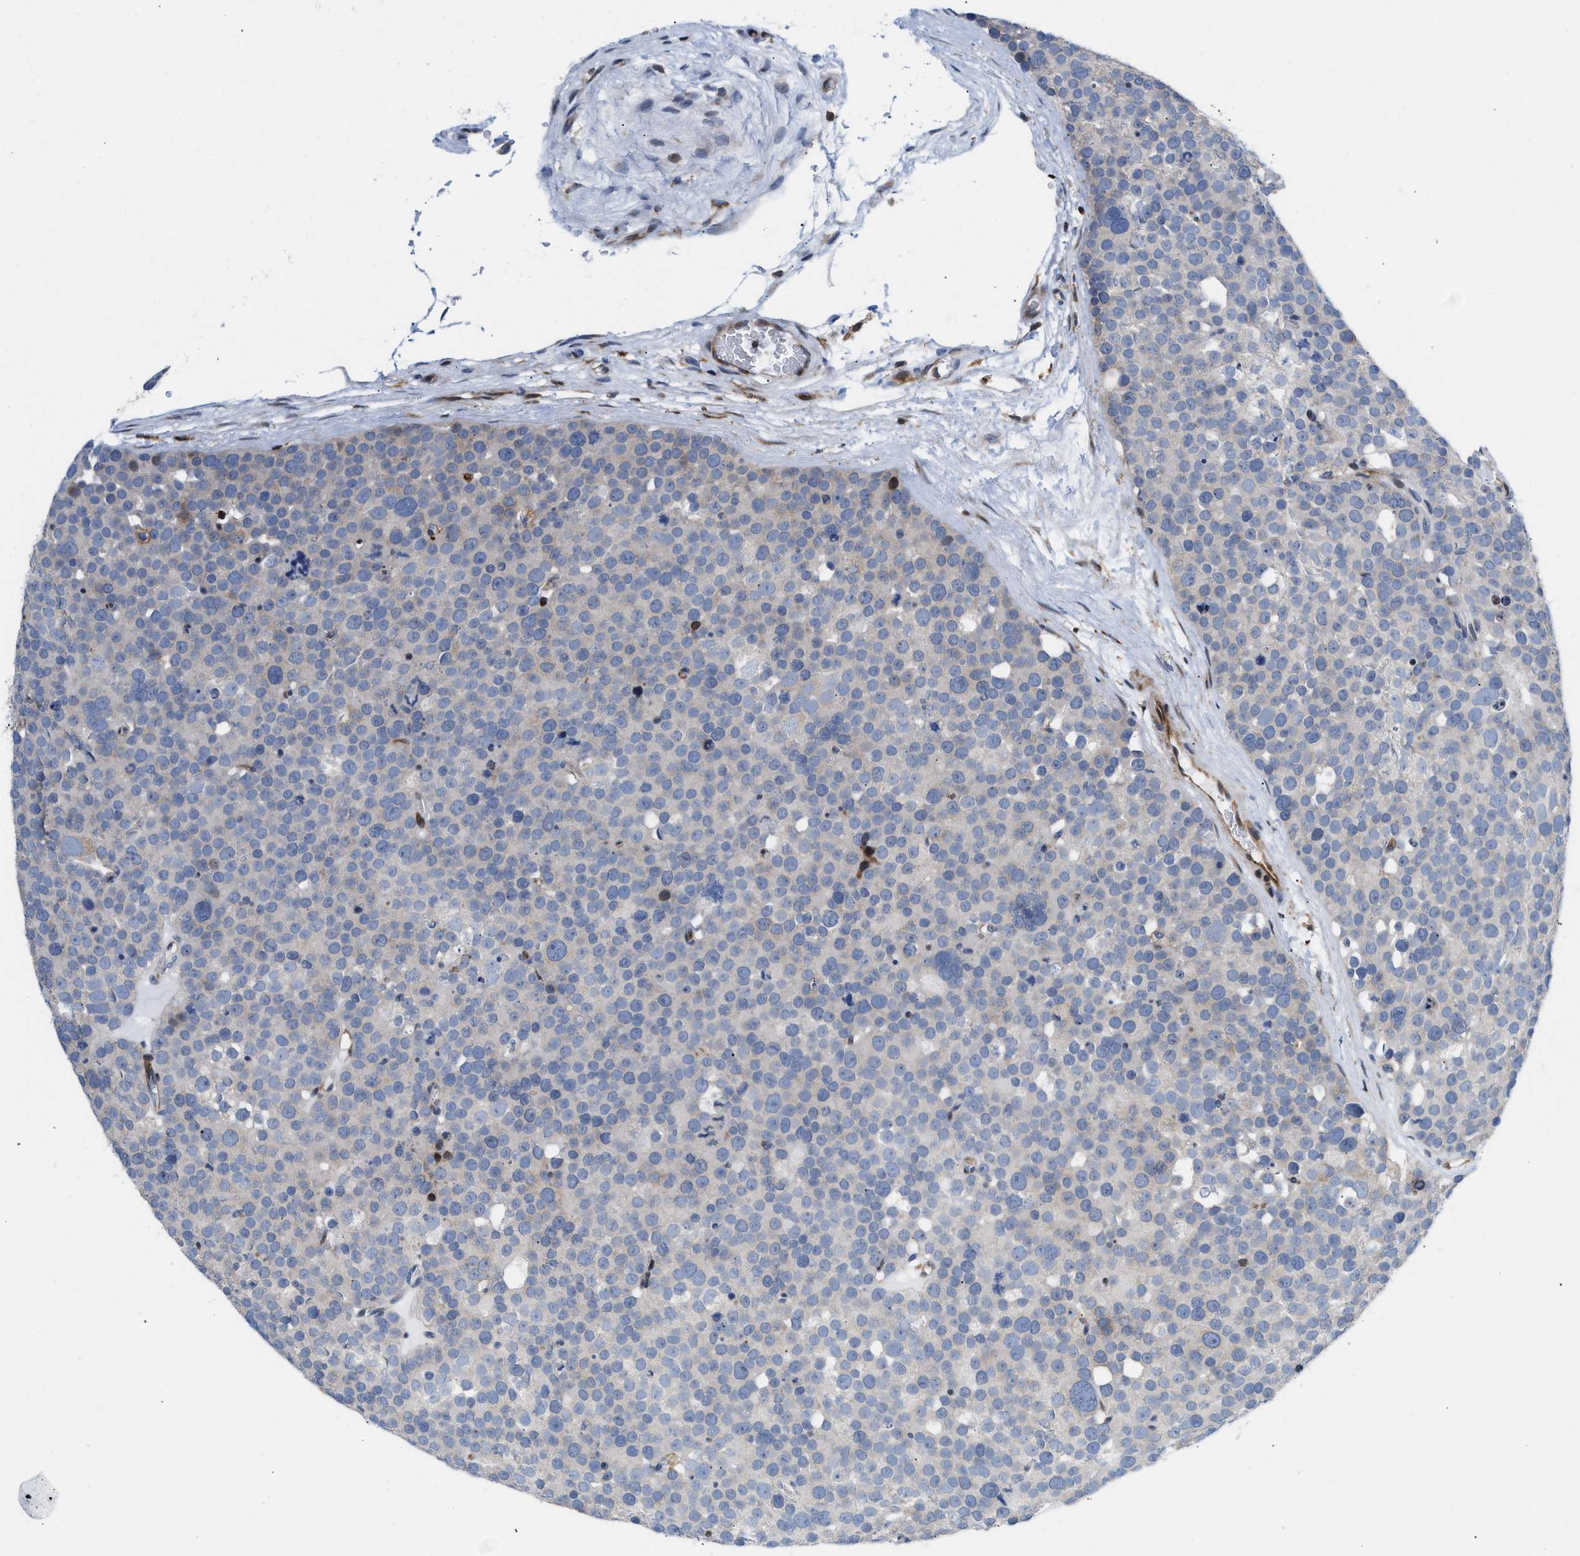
{"staining": {"intensity": "negative", "quantity": "none", "location": "none"}, "tissue": "testis cancer", "cell_type": "Tumor cells", "image_type": "cancer", "snomed": [{"axis": "morphology", "description": "Seminoma, NOS"}, {"axis": "topography", "description": "Testis"}], "caption": "Immunohistochemistry (IHC) image of neoplastic tissue: testis cancer stained with DAB (3,3'-diaminobenzidine) demonstrates no significant protein positivity in tumor cells.", "gene": "ATP9A", "patient": {"sex": "male", "age": 71}}